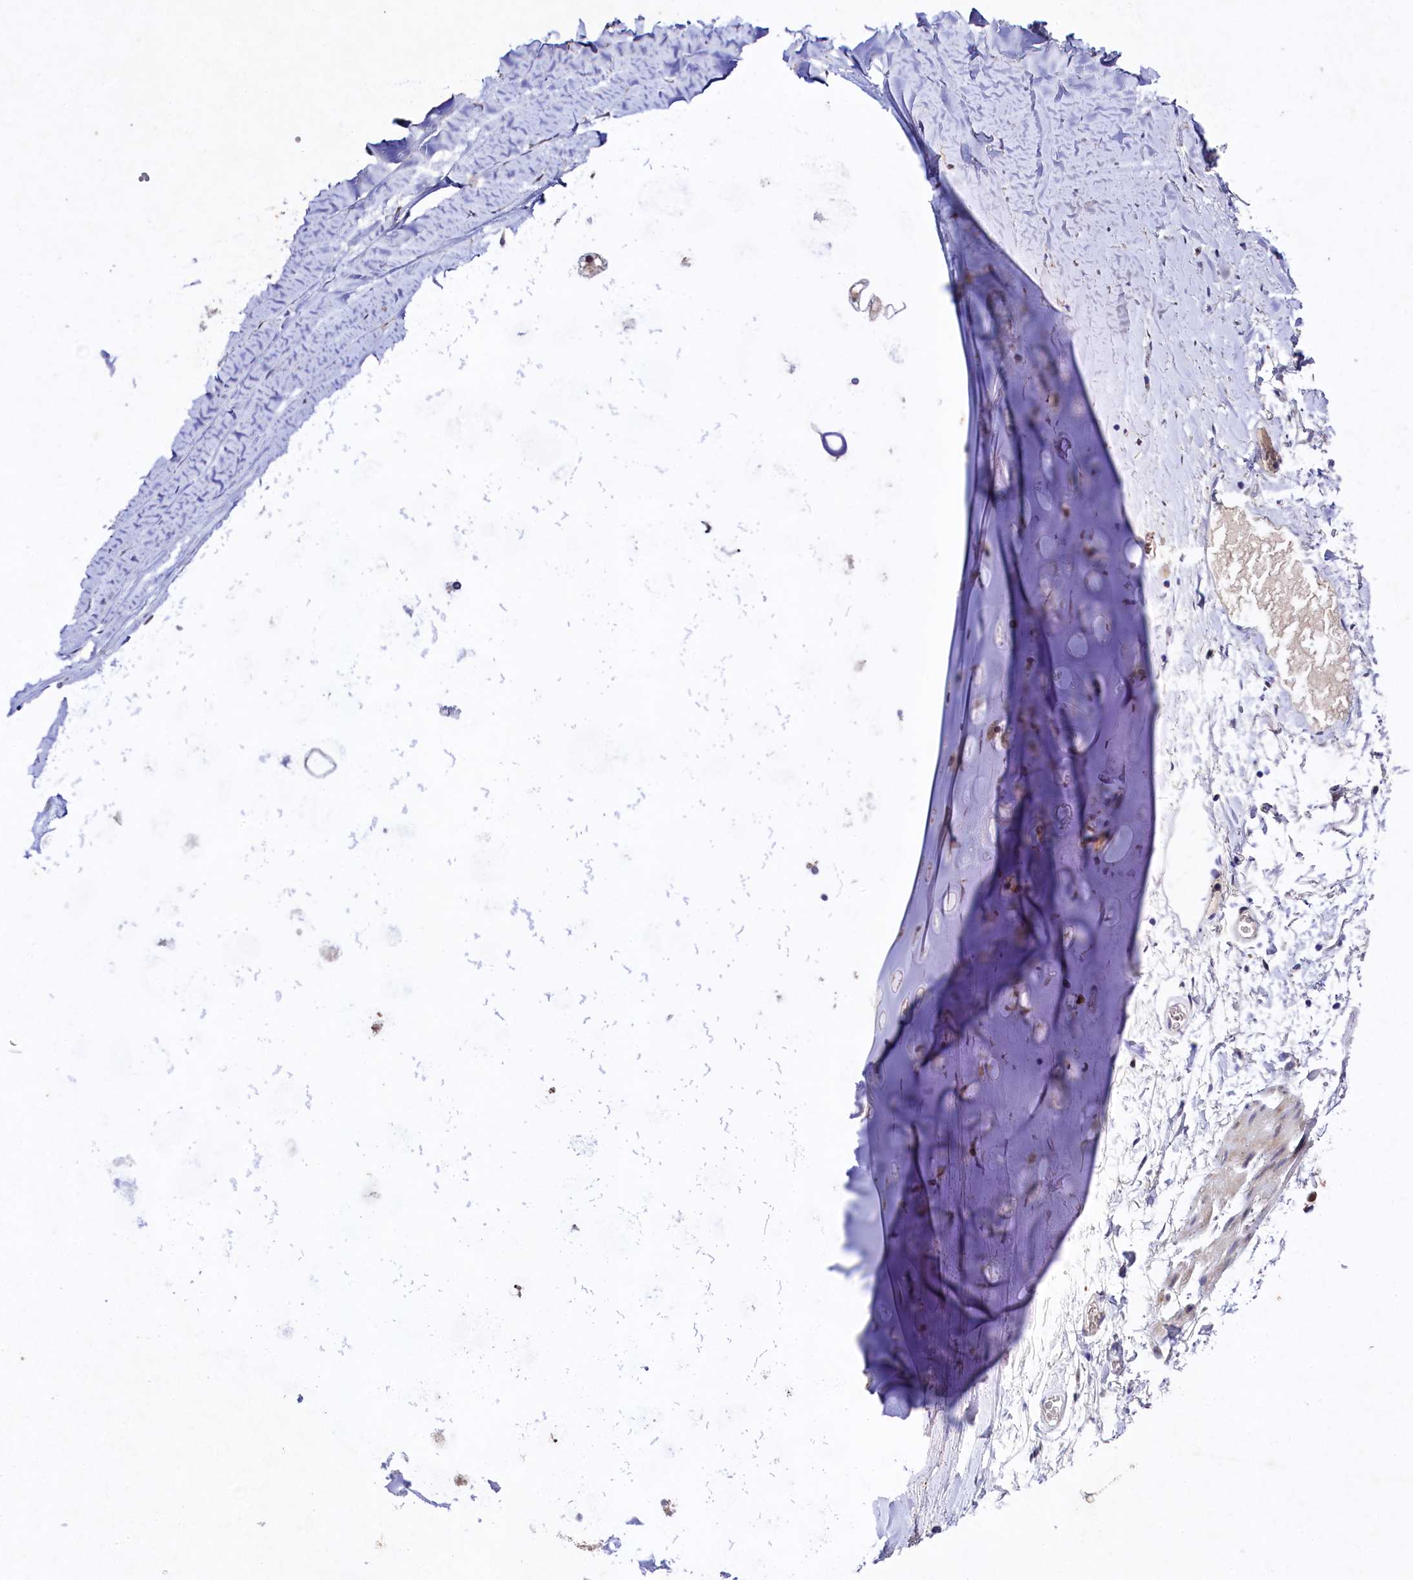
{"staining": {"intensity": "negative", "quantity": "none", "location": "none"}, "tissue": "adipose tissue", "cell_type": "Adipocytes", "image_type": "normal", "snomed": [{"axis": "morphology", "description": "Normal tissue, NOS"}, {"axis": "topography", "description": "Lymph node"}, {"axis": "topography", "description": "Bronchus"}], "caption": "The photomicrograph exhibits no significant expression in adipocytes of adipose tissue. (DAB immunohistochemistry (IHC), high magnification).", "gene": "TGDS", "patient": {"sex": "male", "age": 63}}